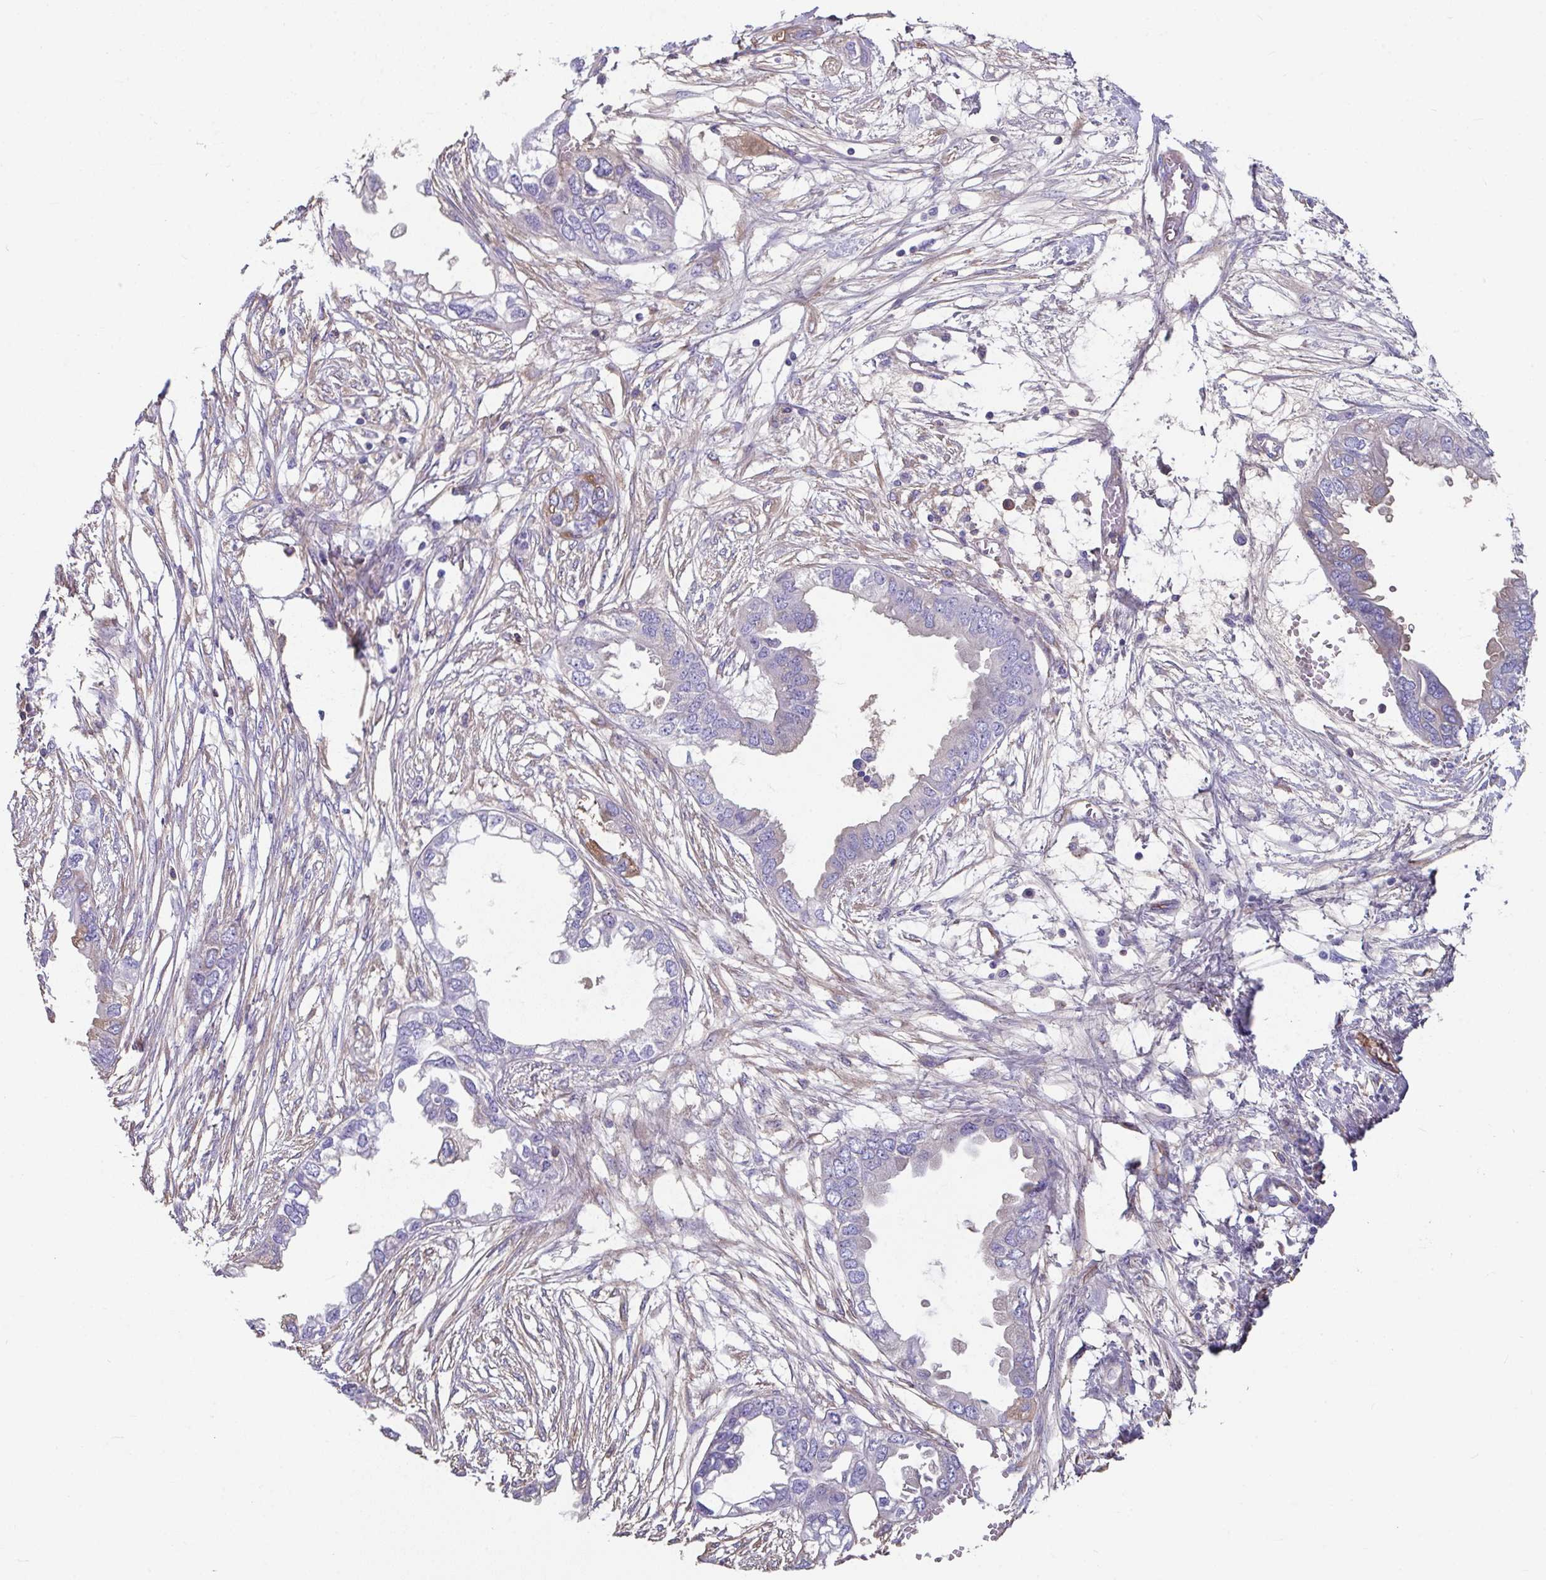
{"staining": {"intensity": "weak", "quantity": "<25%", "location": "cytoplasmic/membranous"}, "tissue": "endometrial cancer", "cell_type": "Tumor cells", "image_type": "cancer", "snomed": [{"axis": "morphology", "description": "Adenocarcinoma, NOS"}, {"axis": "morphology", "description": "Adenocarcinoma, metastatic, NOS"}, {"axis": "topography", "description": "Adipose tissue"}, {"axis": "topography", "description": "Endometrium"}], "caption": "Histopathology image shows no protein staining in tumor cells of metastatic adenocarcinoma (endometrial) tissue.", "gene": "ZNF813", "patient": {"sex": "female", "age": 67}}